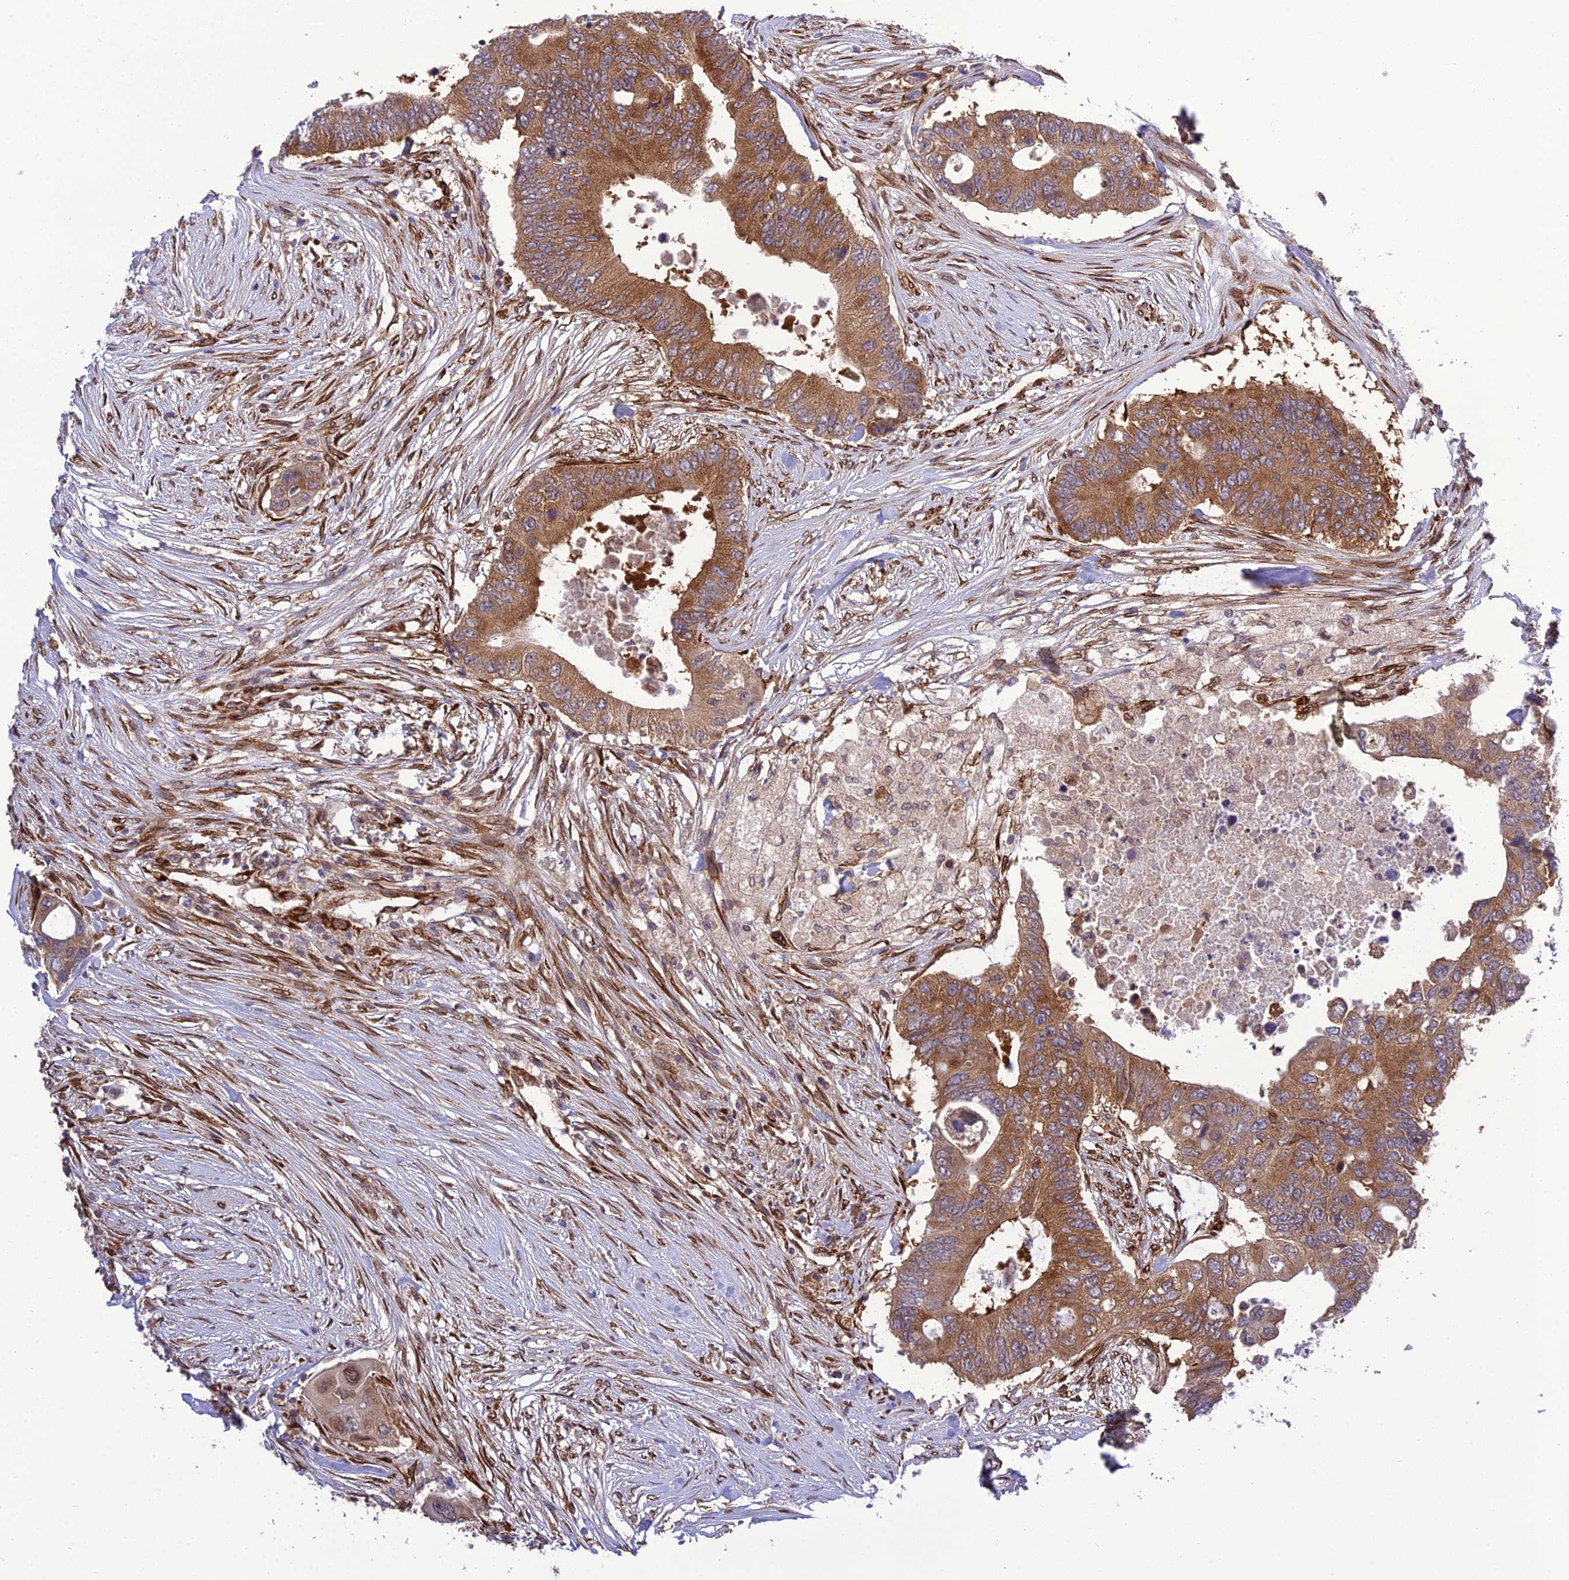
{"staining": {"intensity": "strong", "quantity": ">75%", "location": "cytoplasmic/membranous"}, "tissue": "colorectal cancer", "cell_type": "Tumor cells", "image_type": "cancer", "snomed": [{"axis": "morphology", "description": "Adenocarcinoma, NOS"}, {"axis": "topography", "description": "Colon"}], "caption": "IHC of colorectal cancer reveals high levels of strong cytoplasmic/membranous positivity in approximately >75% of tumor cells.", "gene": "DHCR7", "patient": {"sex": "male", "age": 71}}